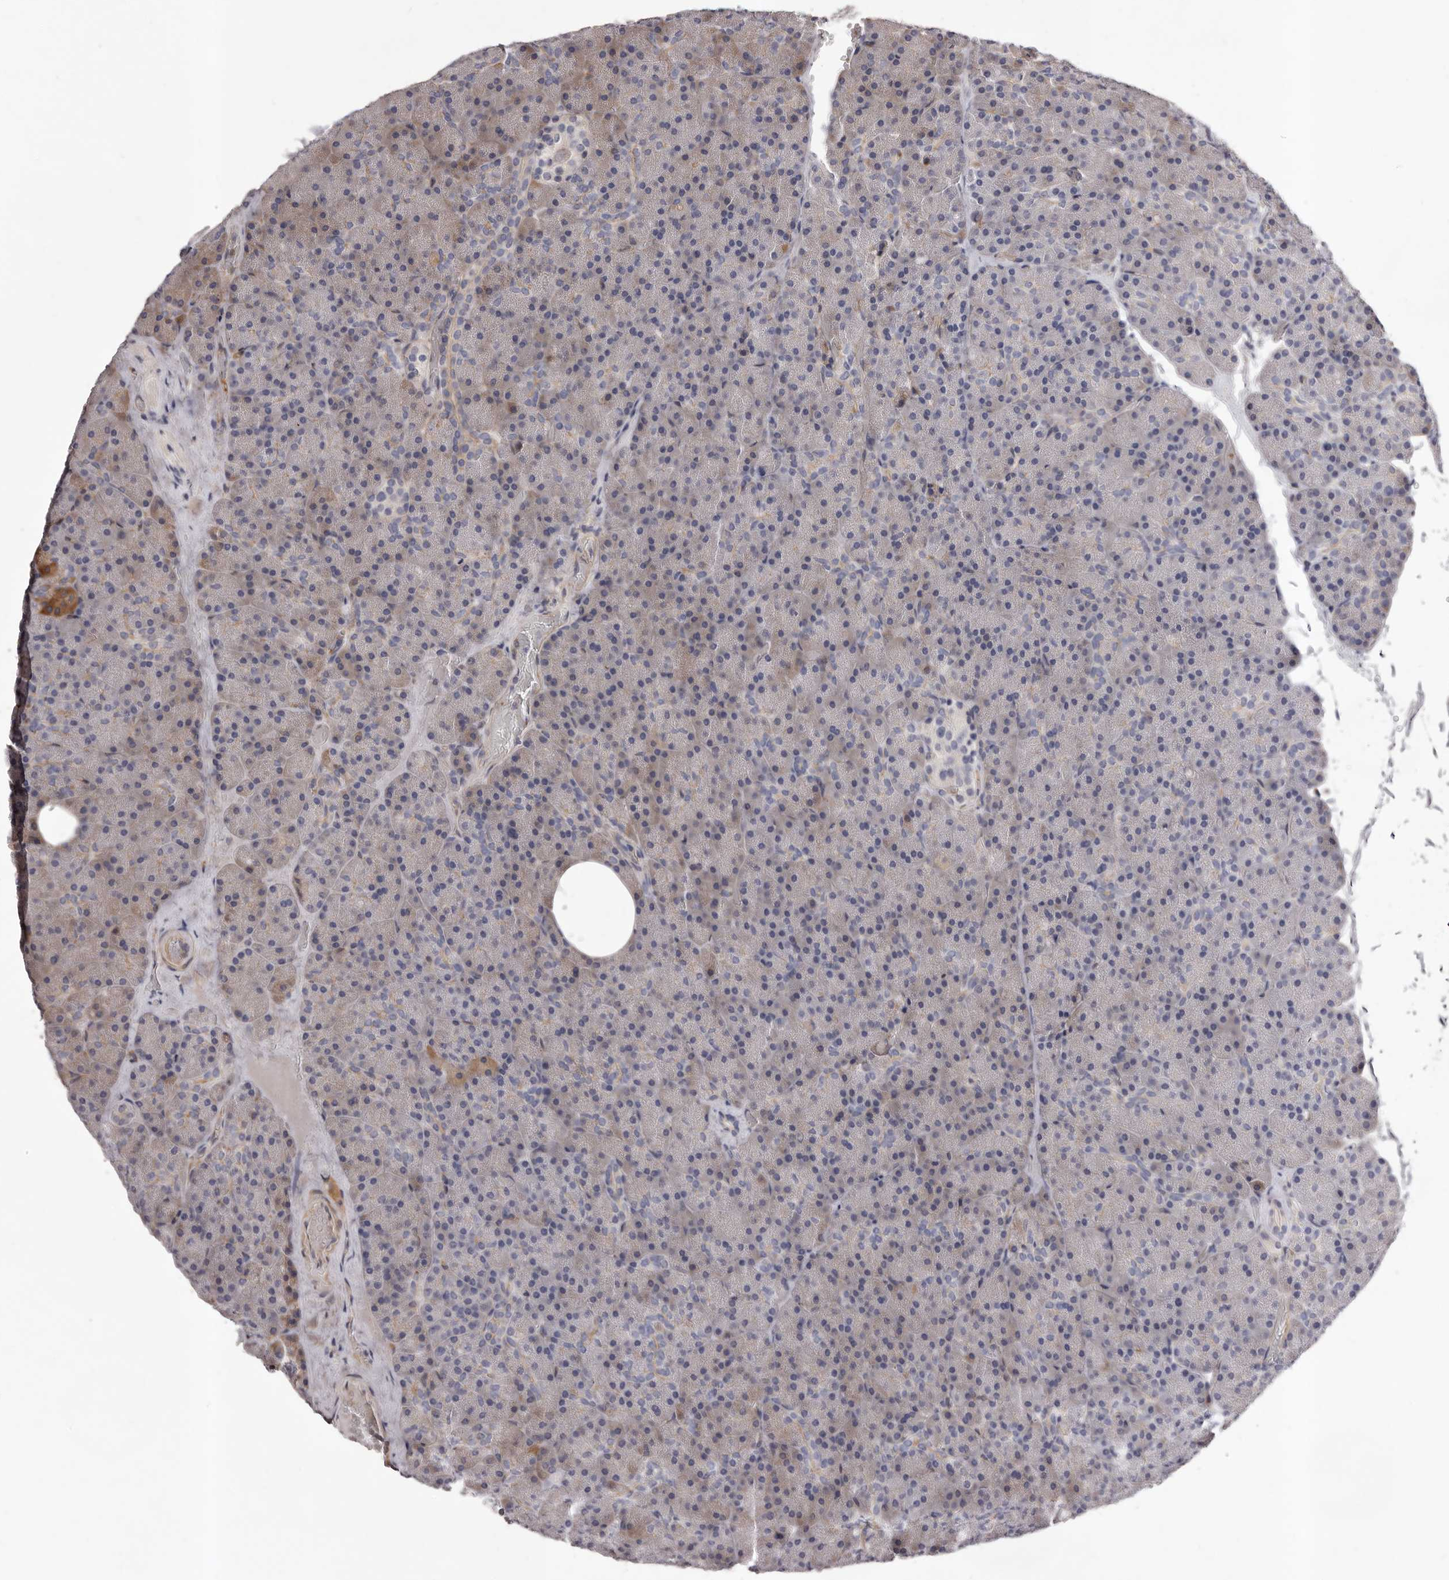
{"staining": {"intensity": "negative", "quantity": "none", "location": "none"}, "tissue": "pancreas", "cell_type": "Exocrine glandular cells", "image_type": "normal", "snomed": [{"axis": "morphology", "description": "Normal tissue, NOS"}, {"axis": "morphology", "description": "Carcinoid, malignant, NOS"}, {"axis": "topography", "description": "Pancreas"}], "caption": "Benign pancreas was stained to show a protein in brown. There is no significant positivity in exocrine glandular cells.", "gene": "ALPK1", "patient": {"sex": "female", "age": 35}}